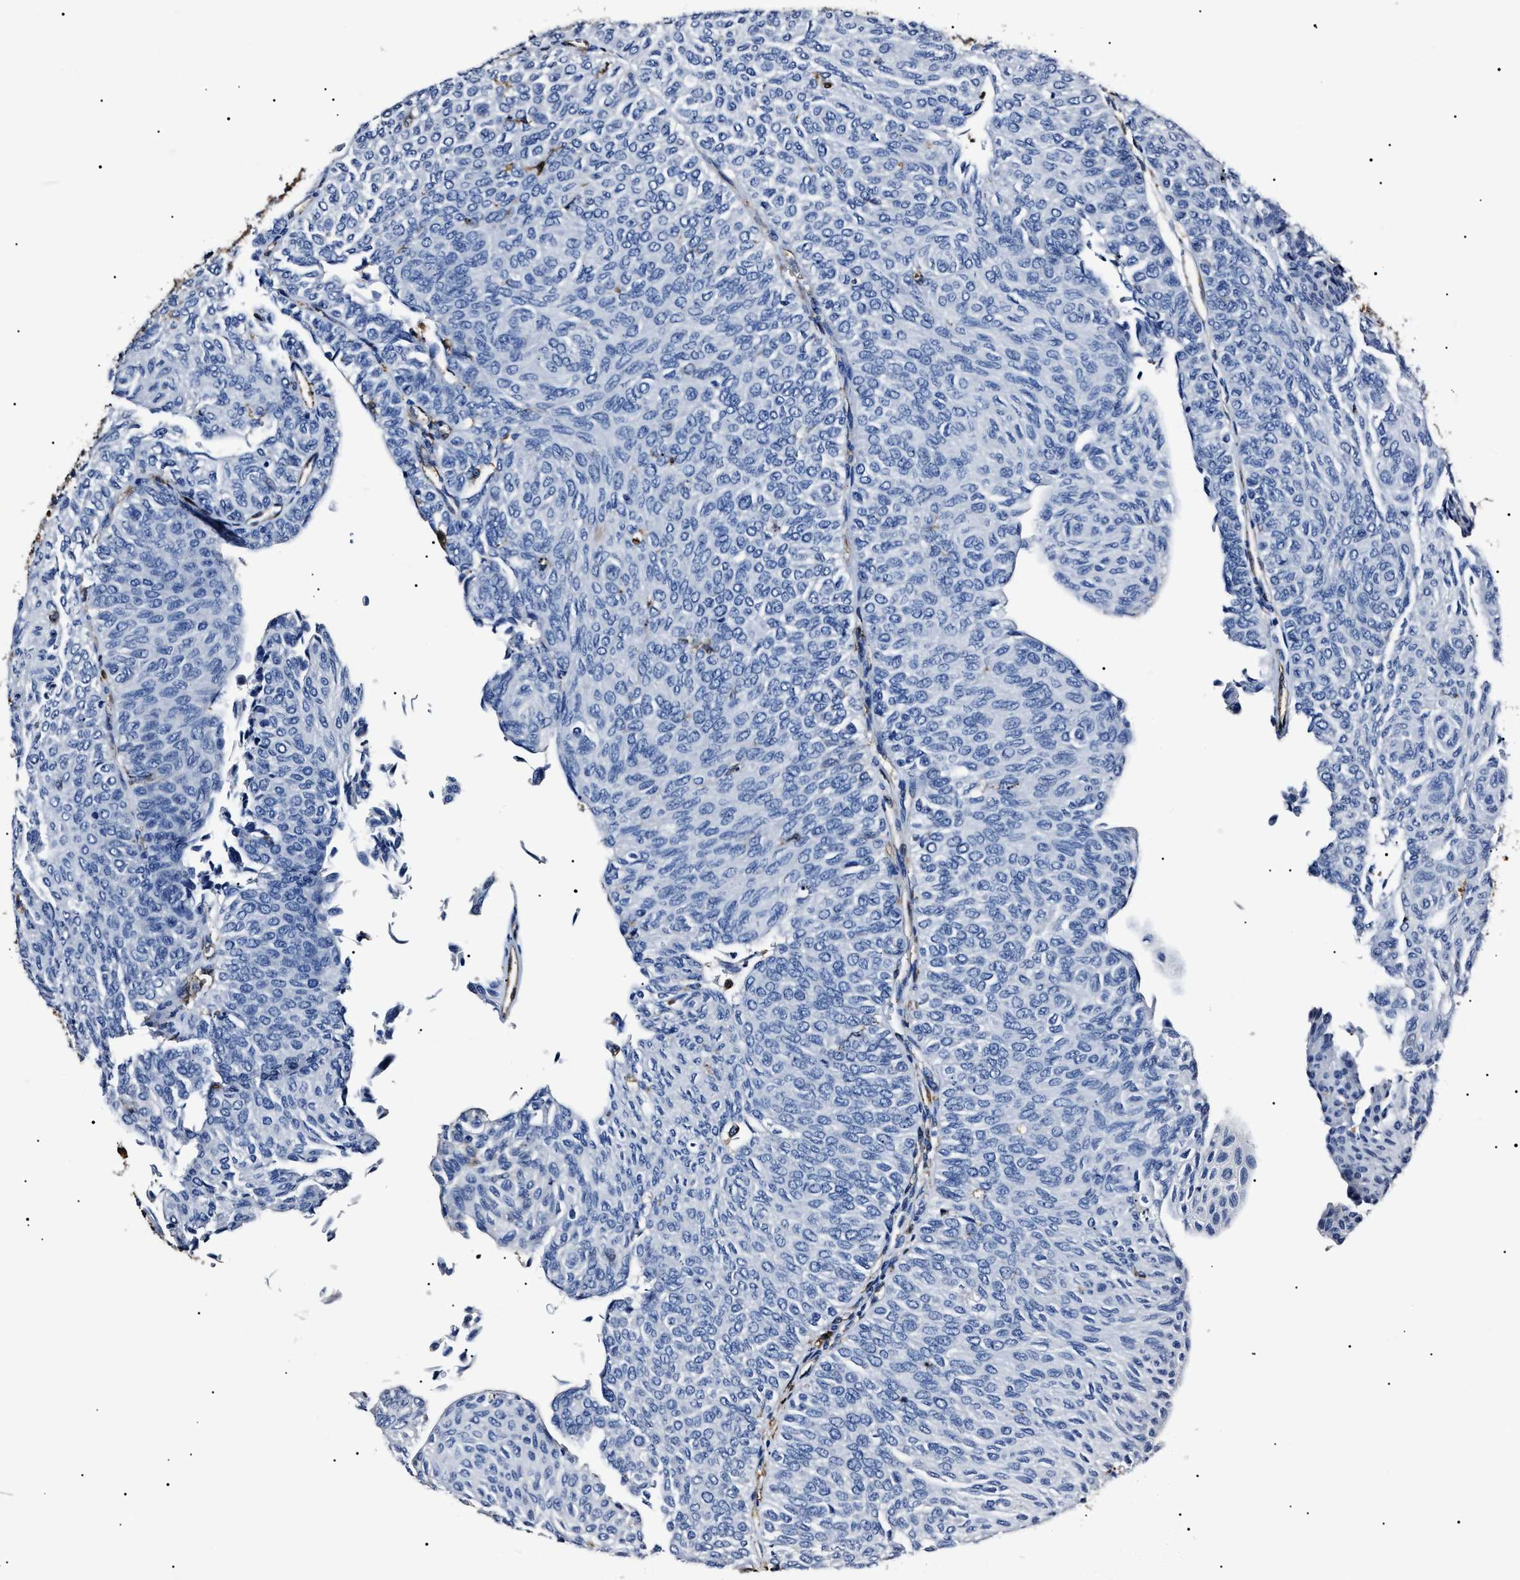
{"staining": {"intensity": "negative", "quantity": "none", "location": "none"}, "tissue": "urothelial cancer", "cell_type": "Tumor cells", "image_type": "cancer", "snomed": [{"axis": "morphology", "description": "Urothelial carcinoma, Low grade"}, {"axis": "topography", "description": "Urinary bladder"}], "caption": "Tumor cells show no significant protein staining in urothelial carcinoma (low-grade).", "gene": "ALDH1A1", "patient": {"sex": "male", "age": 78}}